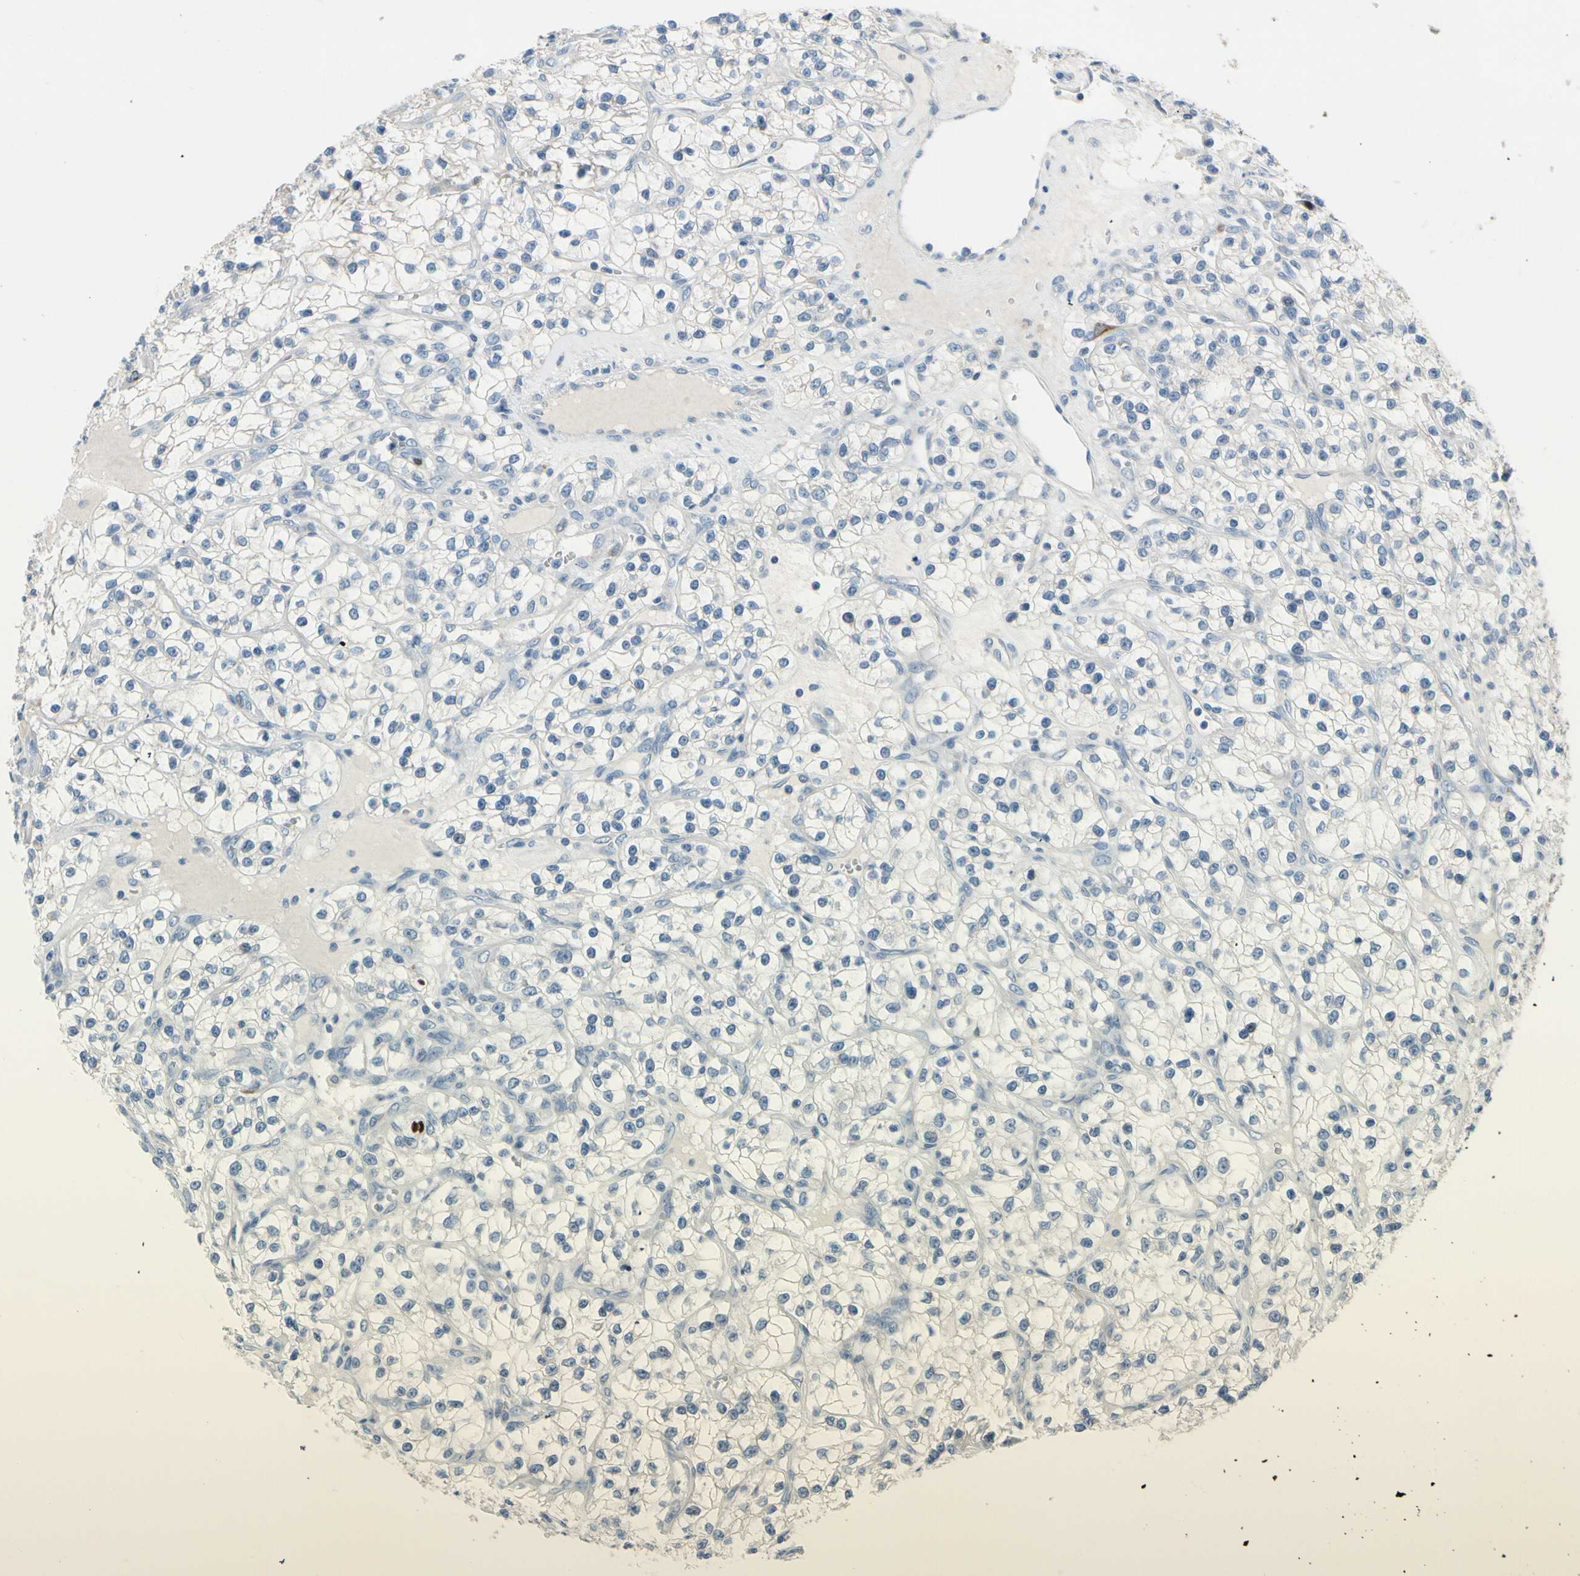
{"staining": {"intensity": "negative", "quantity": "none", "location": "none"}, "tissue": "renal cancer", "cell_type": "Tumor cells", "image_type": "cancer", "snomed": [{"axis": "morphology", "description": "Adenocarcinoma, NOS"}, {"axis": "topography", "description": "Kidney"}], "caption": "IHC photomicrograph of neoplastic tissue: renal cancer (adenocarcinoma) stained with DAB (3,3'-diaminobenzidine) displays no significant protein positivity in tumor cells.", "gene": "CKAP2", "patient": {"sex": "female", "age": 57}}